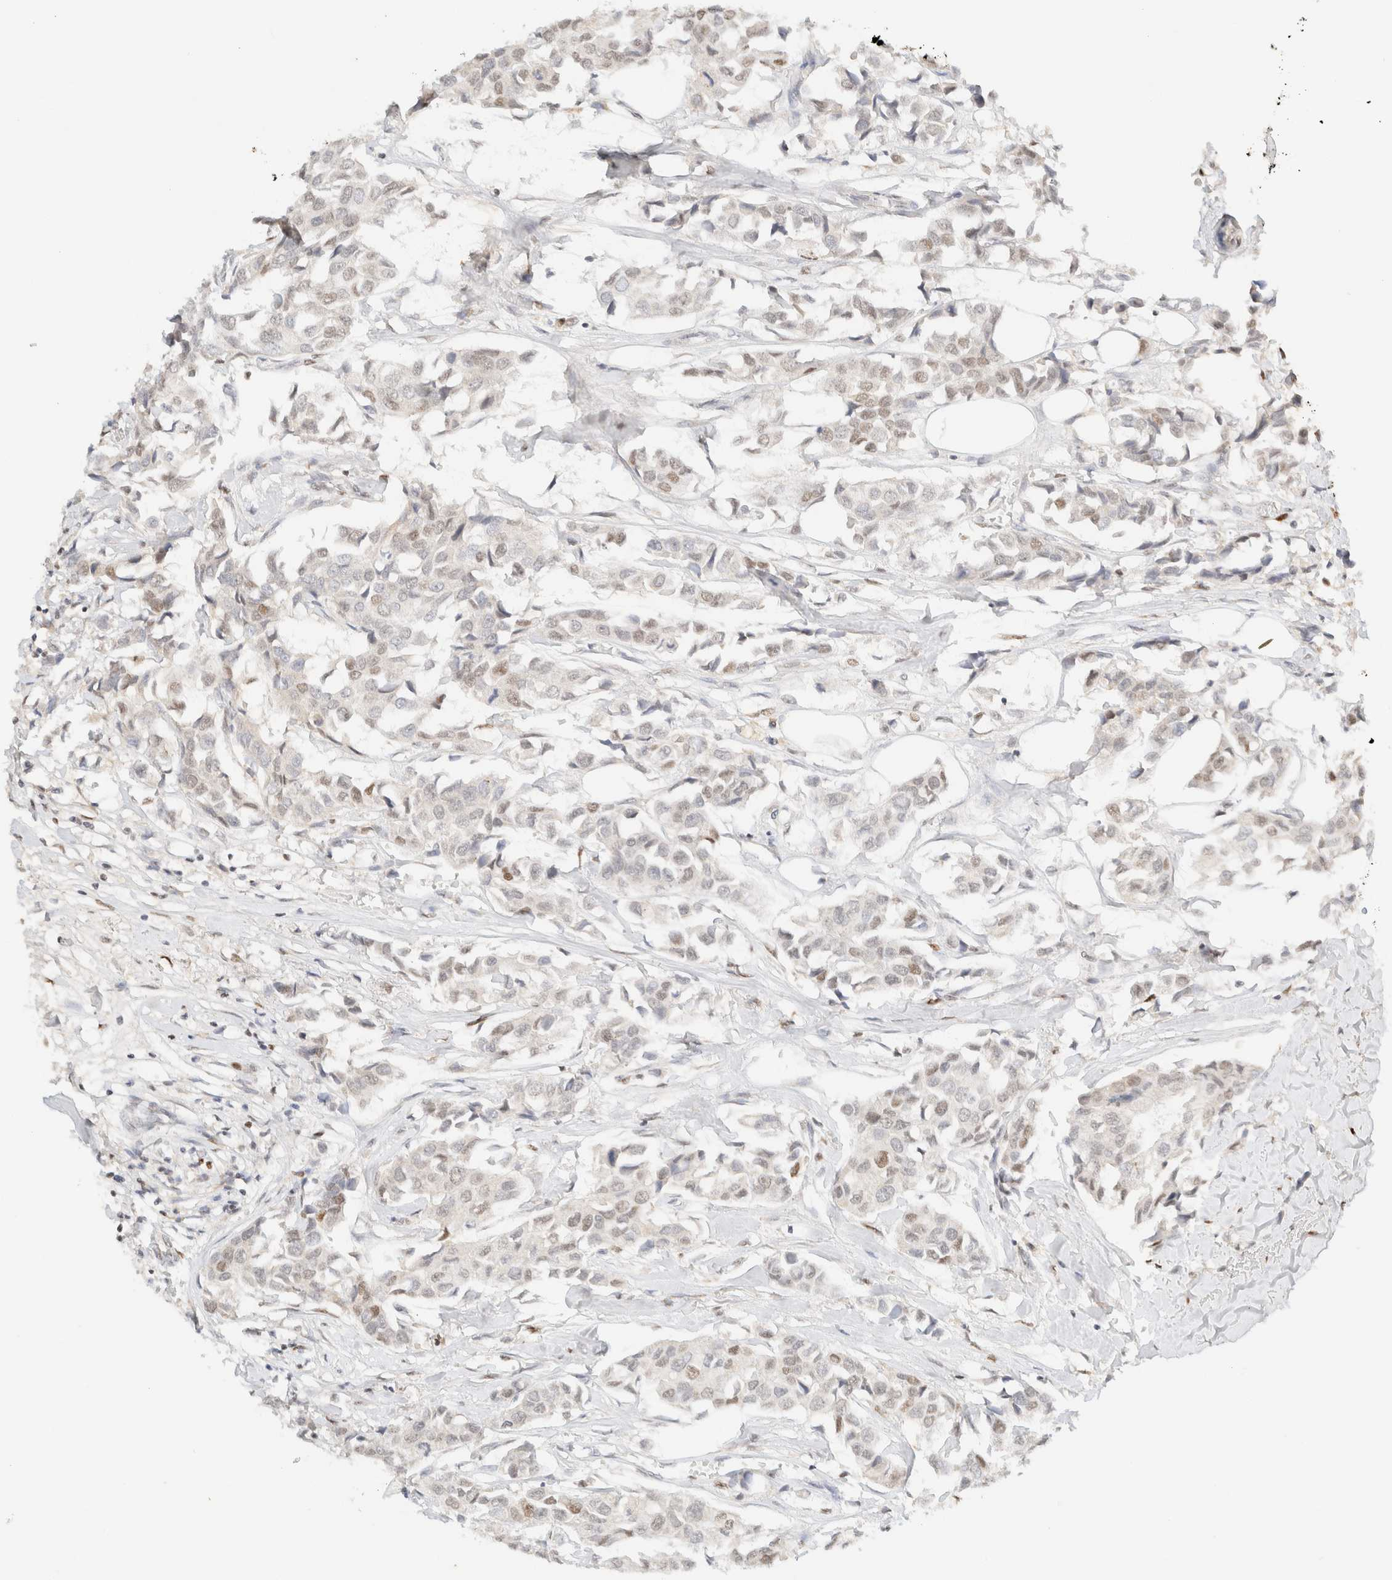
{"staining": {"intensity": "weak", "quantity": "<25%", "location": "nuclear"}, "tissue": "breast cancer", "cell_type": "Tumor cells", "image_type": "cancer", "snomed": [{"axis": "morphology", "description": "Duct carcinoma"}, {"axis": "topography", "description": "Breast"}], "caption": "This is an immunohistochemistry image of human breast invasive ductal carcinoma. There is no expression in tumor cells.", "gene": "DDB2", "patient": {"sex": "female", "age": 80}}